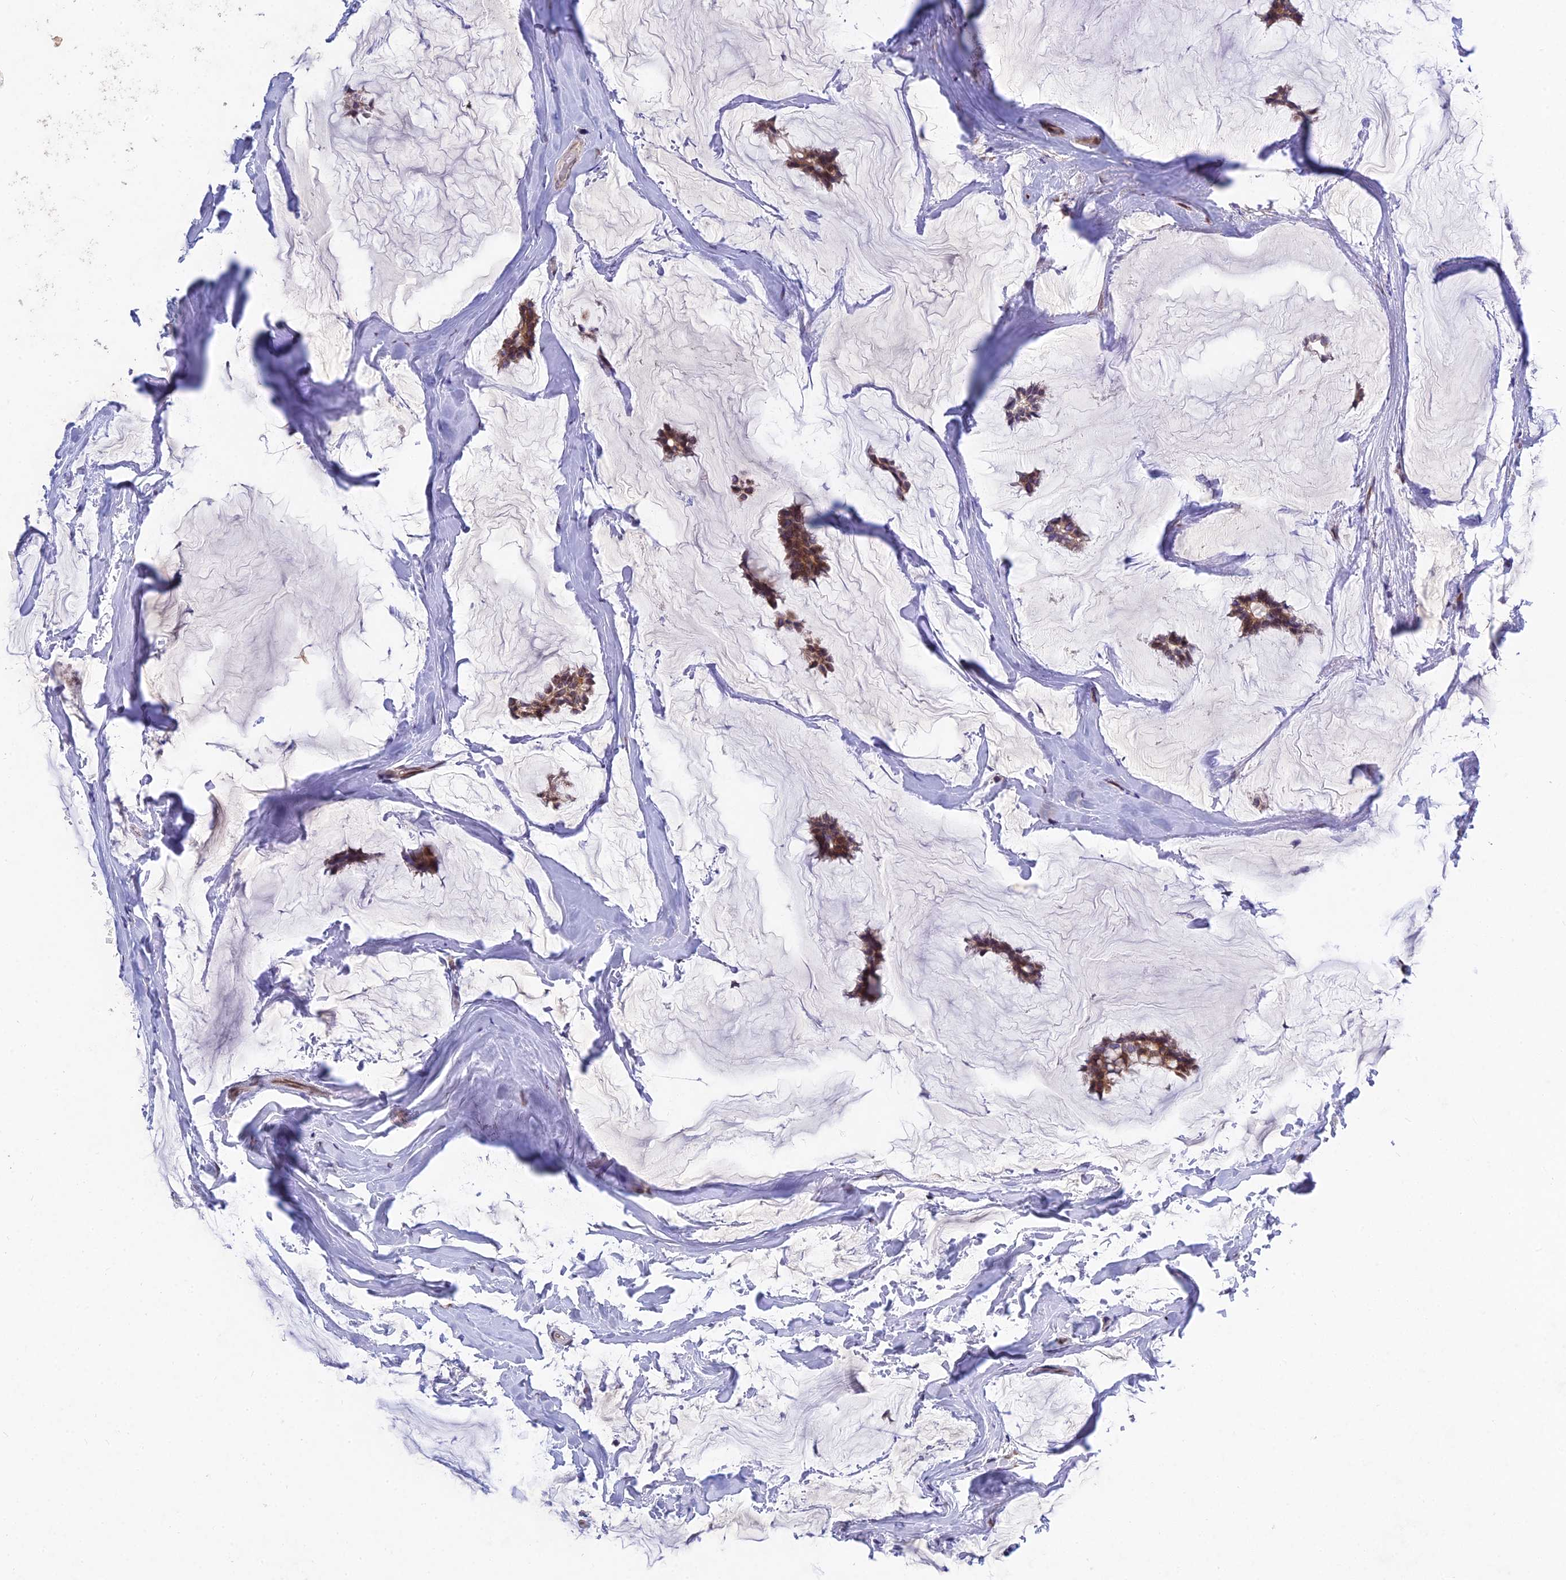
{"staining": {"intensity": "moderate", "quantity": ">75%", "location": "cytoplasmic/membranous"}, "tissue": "breast cancer", "cell_type": "Tumor cells", "image_type": "cancer", "snomed": [{"axis": "morphology", "description": "Duct carcinoma"}, {"axis": "topography", "description": "Breast"}], "caption": "An IHC histopathology image of tumor tissue is shown. Protein staining in brown labels moderate cytoplasmic/membranous positivity in breast cancer within tumor cells. (Stains: DAB in brown, nuclei in blue, Microscopy: brightfield microscopy at high magnification).", "gene": "MGAT2", "patient": {"sex": "female", "age": 93}}